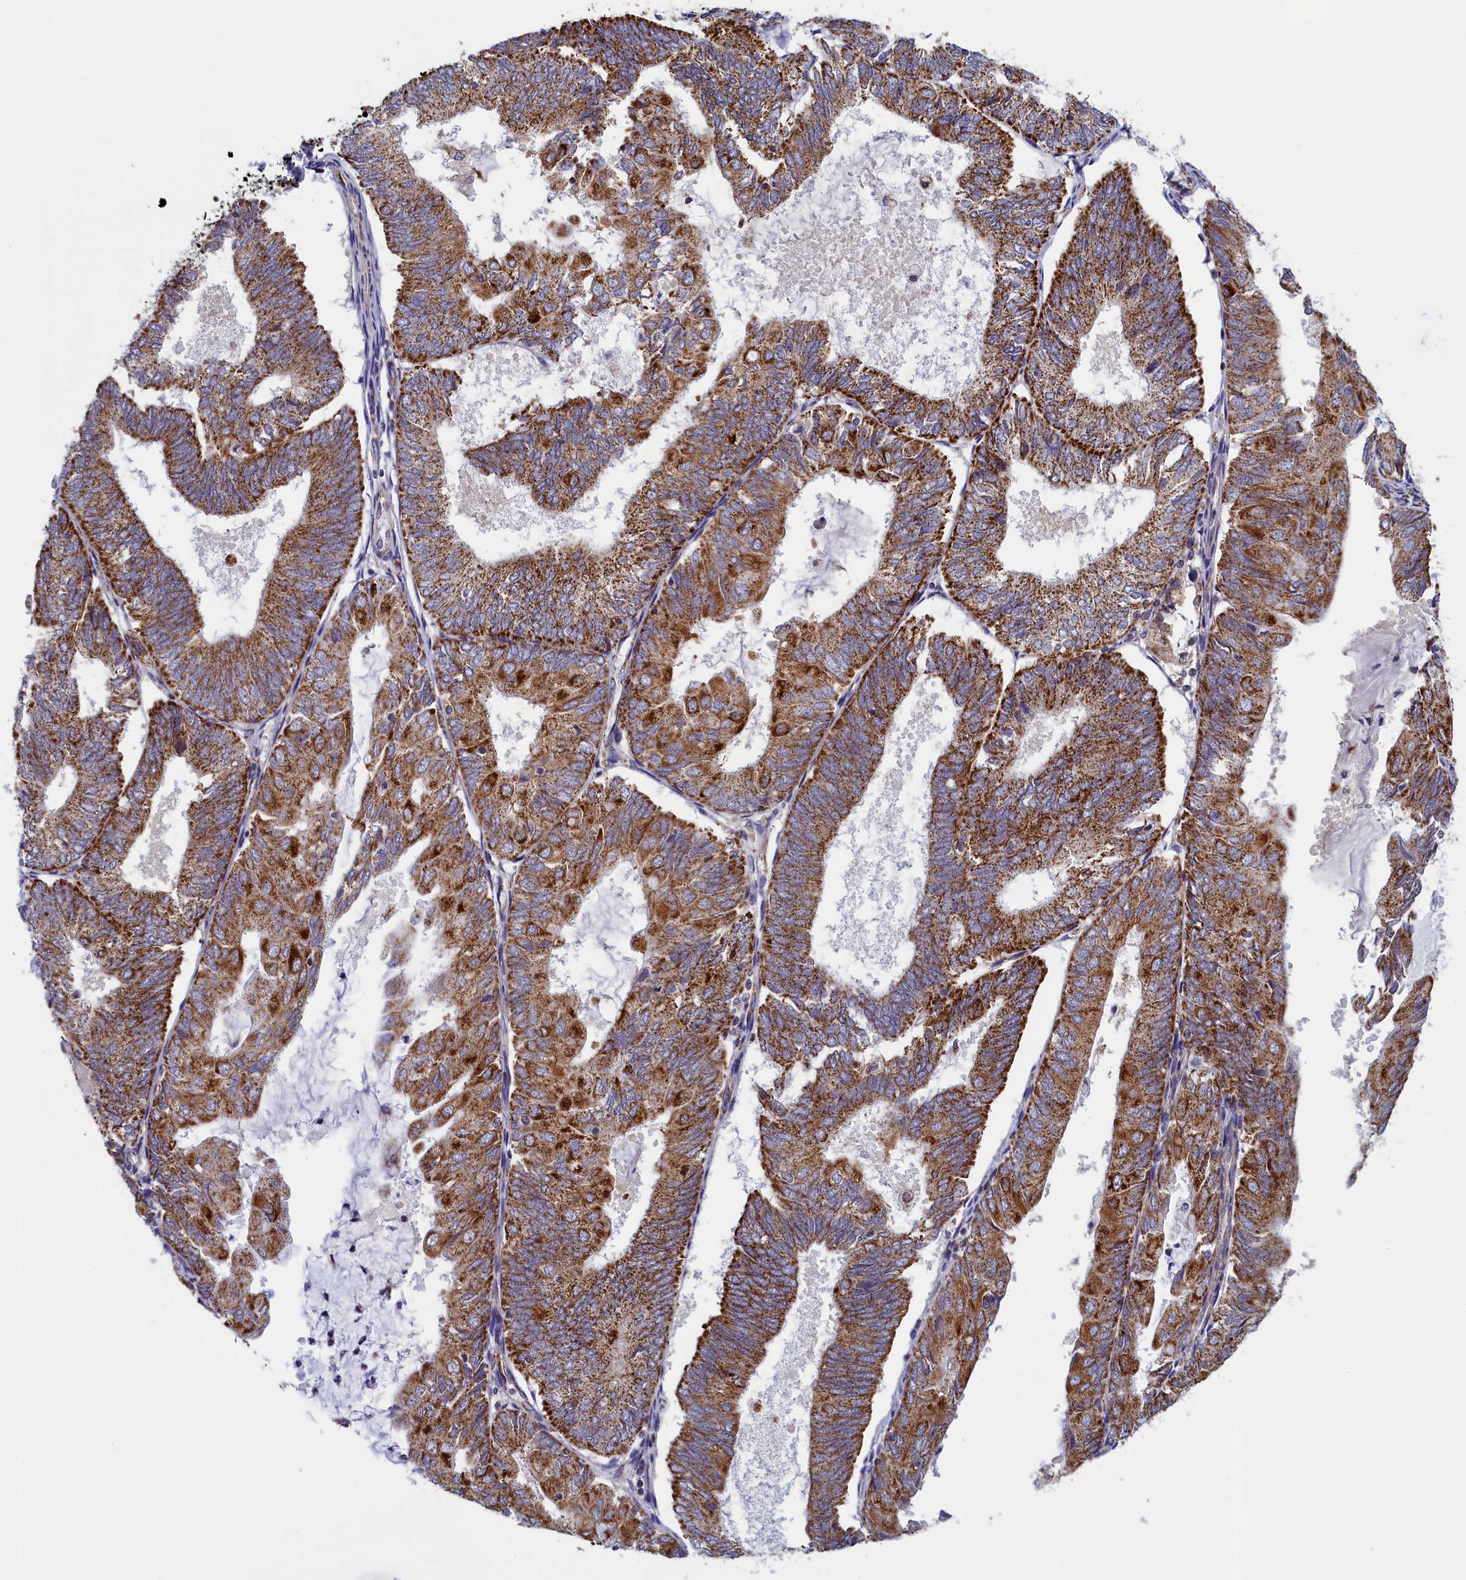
{"staining": {"intensity": "strong", "quantity": ">75%", "location": "cytoplasmic/membranous"}, "tissue": "endometrial cancer", "cell_type": "Tumor cells", "image_type": "cancer", "snomed": [{"axis": "morphology", "description": "Adenocarcinoma, NOS"}, {"axis": "topography", "description": "Endometrium"}], "caption": "An immunohistochemistry histopathology image of neoplastic tissue is shown. Protein staining in brown shows strong cytoplasmic/membranous positivity in endometrial adenocarcinoma within tumor cells.", "gene": "IFT122", "patient": {"sex": "female", "age": 81}}